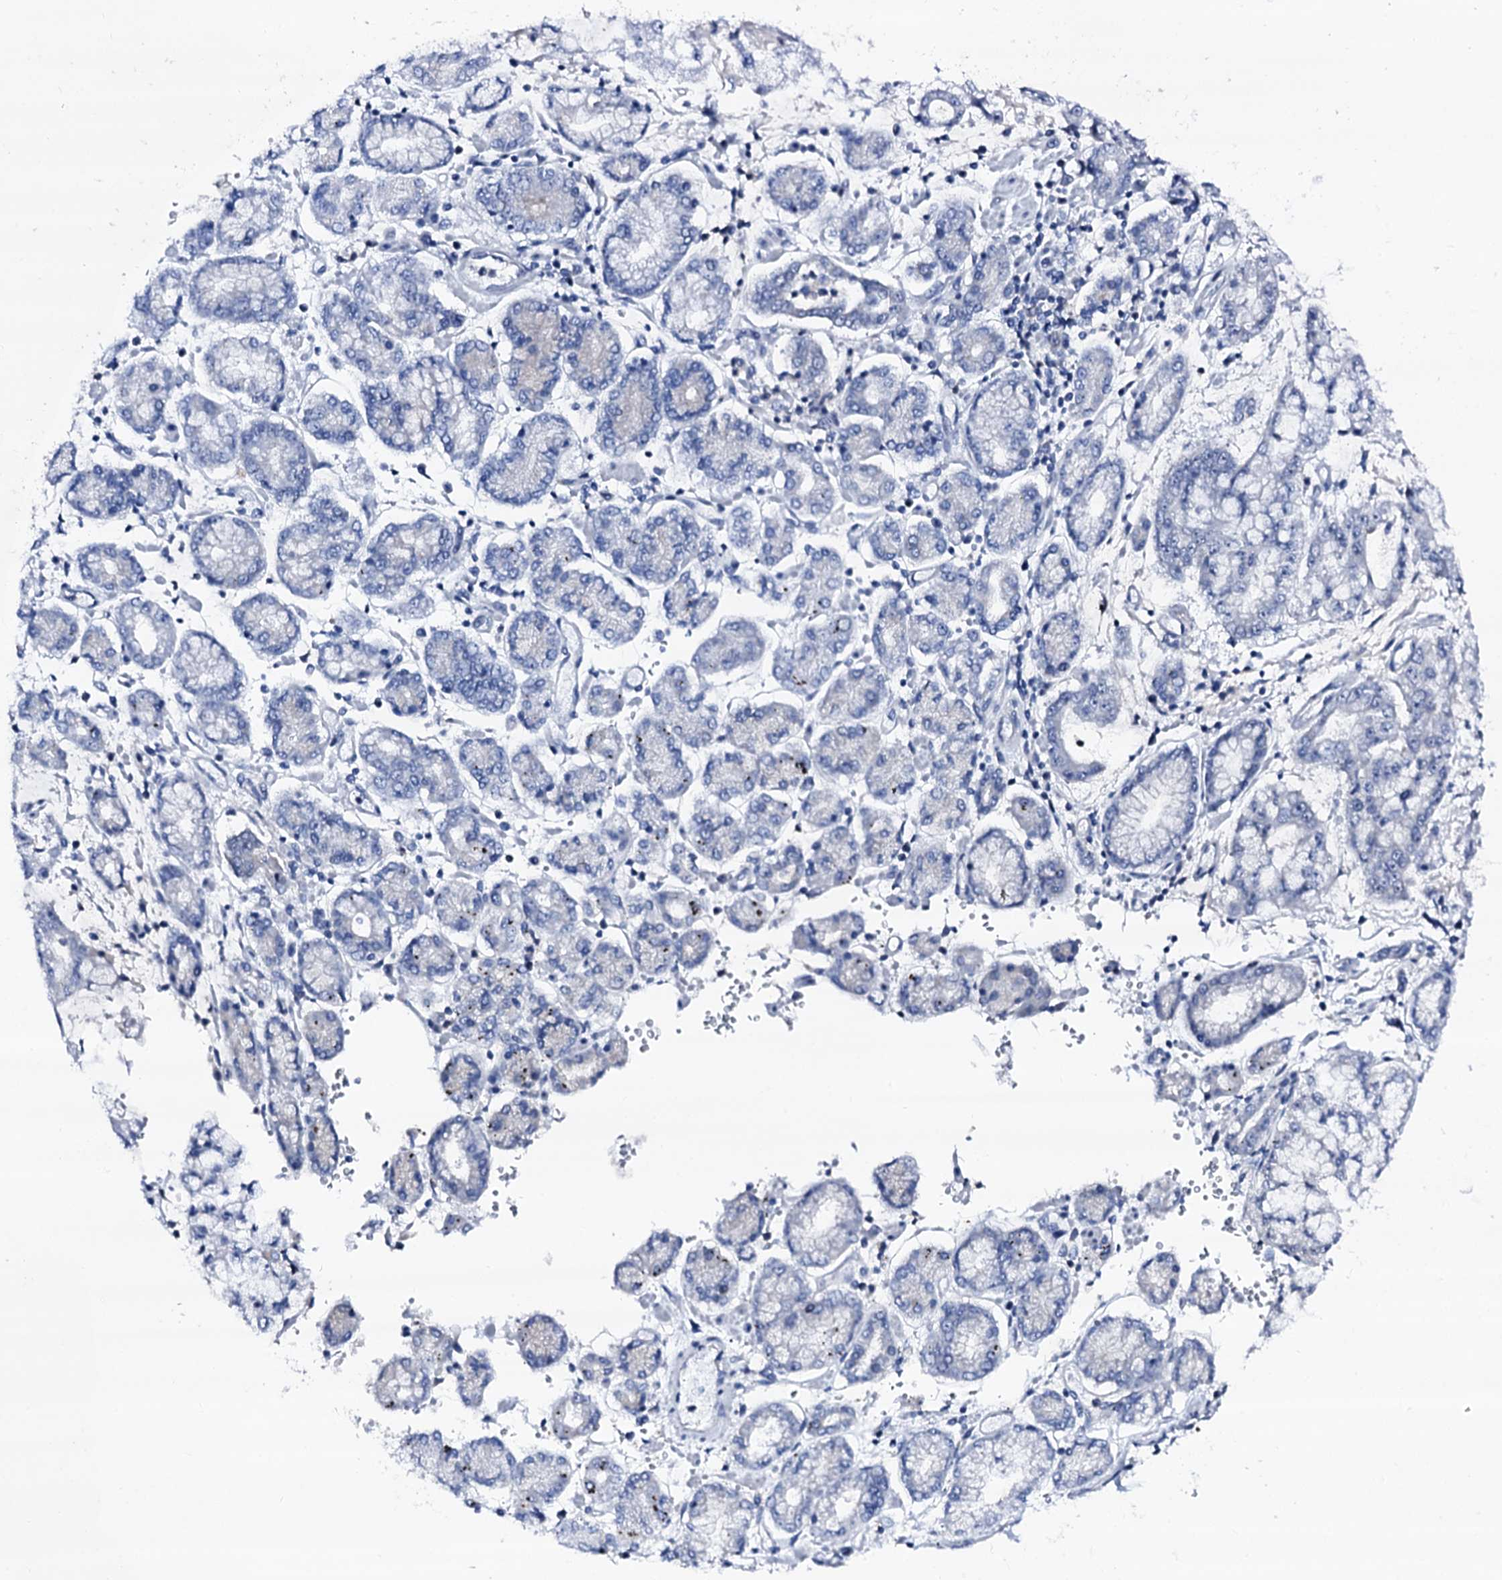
{"staining": {"intensity": "negative", "quantity": "none", "location": "none"}, "tissue": "stomach cancer", "cell_type": "Tumor cells", "image_type": "cancer", "snomed": [{"axis": "morphology", "description": "Adenocarcinoma, NOS"}, {"axis": "topography", "description": "Stomach"}], "caption": "This is an IHC histopathology image of human stomach adenocarcinoma. There is no expression in tumor cells.", "gene": "TRAFD1", "patient": {"sex": "male", "age": 76}}